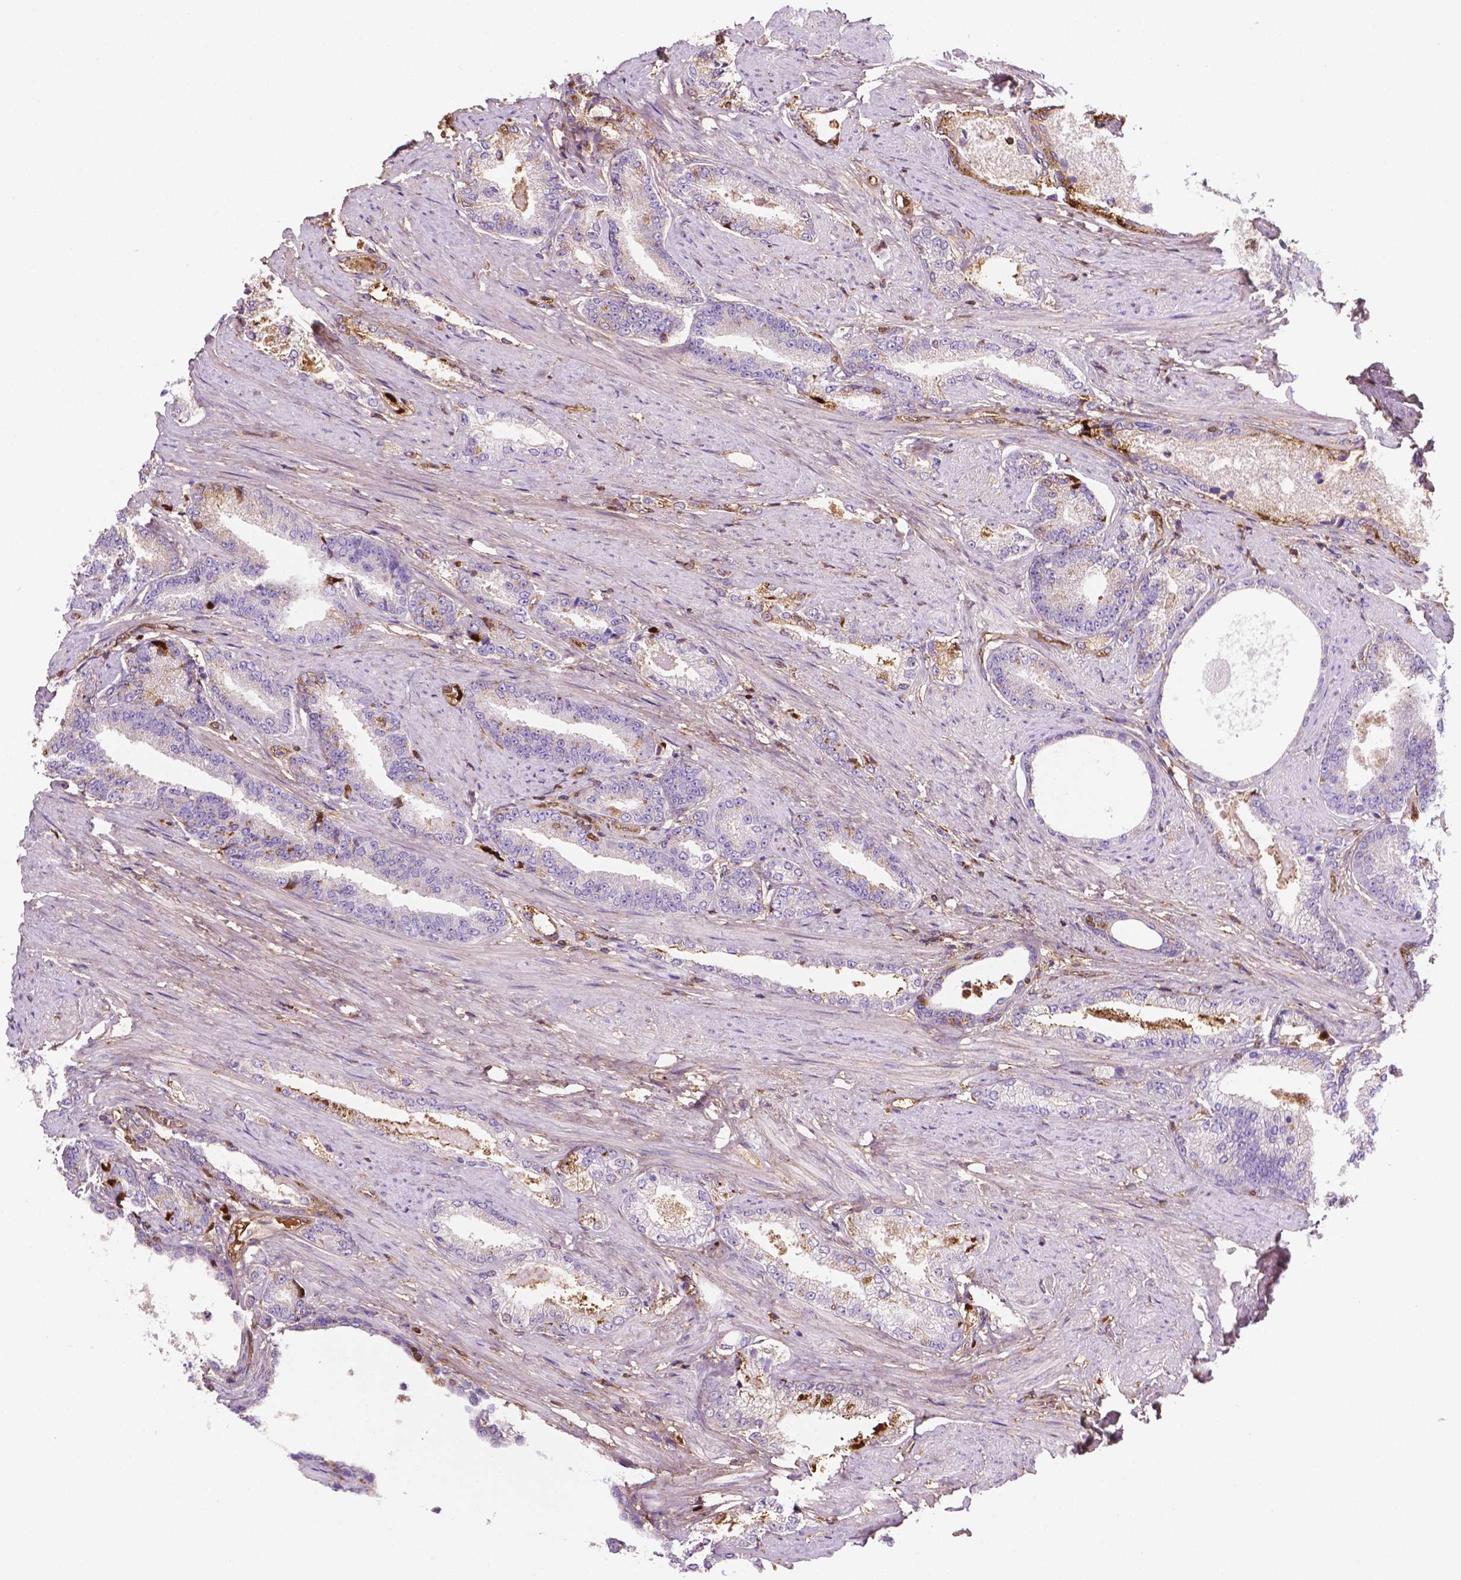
{"staining": {"intensity": "negative", "quantity": "none", "location": "none"}, "tissue": "prostate cancer", "cell_type": "Tumor cells", "image_type": "cancer", "snomed": [{"axis": "morphology", "description": "Adenocarcinoma, High grade"}, {"axis": "topography", "description": "Prostate and seminal vesicle, NOS"}], "caption": "This is a histopathology image of IHC staining of prostate cancer (adenocarcinoma (high-grade)), which shows no expression in tumor cells.", "gene": "DCN", "patient": {"sex": "male", "age": 61}}